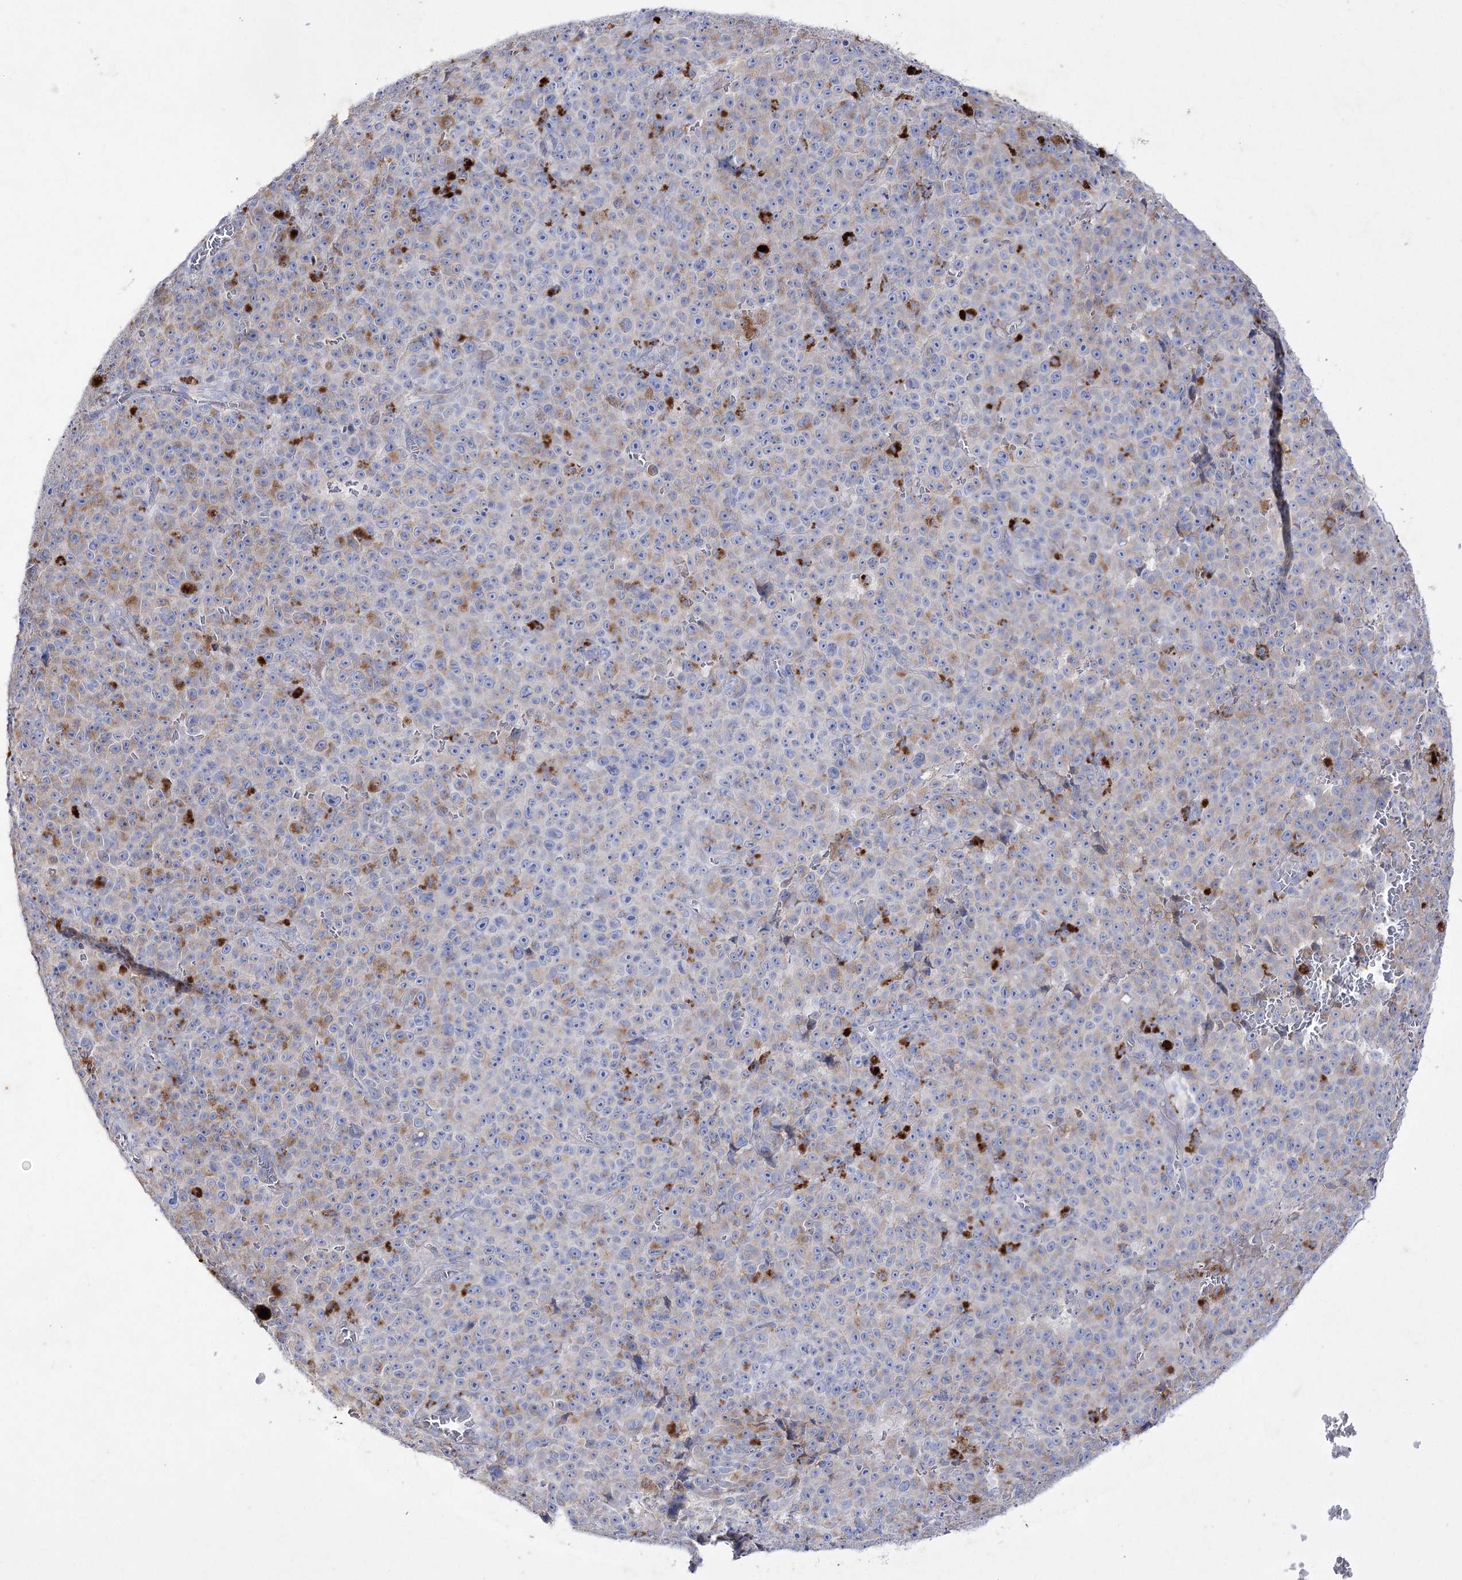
{"staining": {"intensity": "weak", "quantity": "<25%", "location": "cytoplasmic/membranous"}, "tissue": "melanoma", "cell_type": "Tumor cells", "image_type": "cancer", "snomed": [{"axis": "morphology", "description": "Malignant melanoma, NOS"}, {"axis": "topography", "description": "Skin"}], "caption": "Tumor cells are negative for brown protein staining in malignant melanoma.", "gene": "NAGLU", "patient": {"sex": "female", "age": 82}}